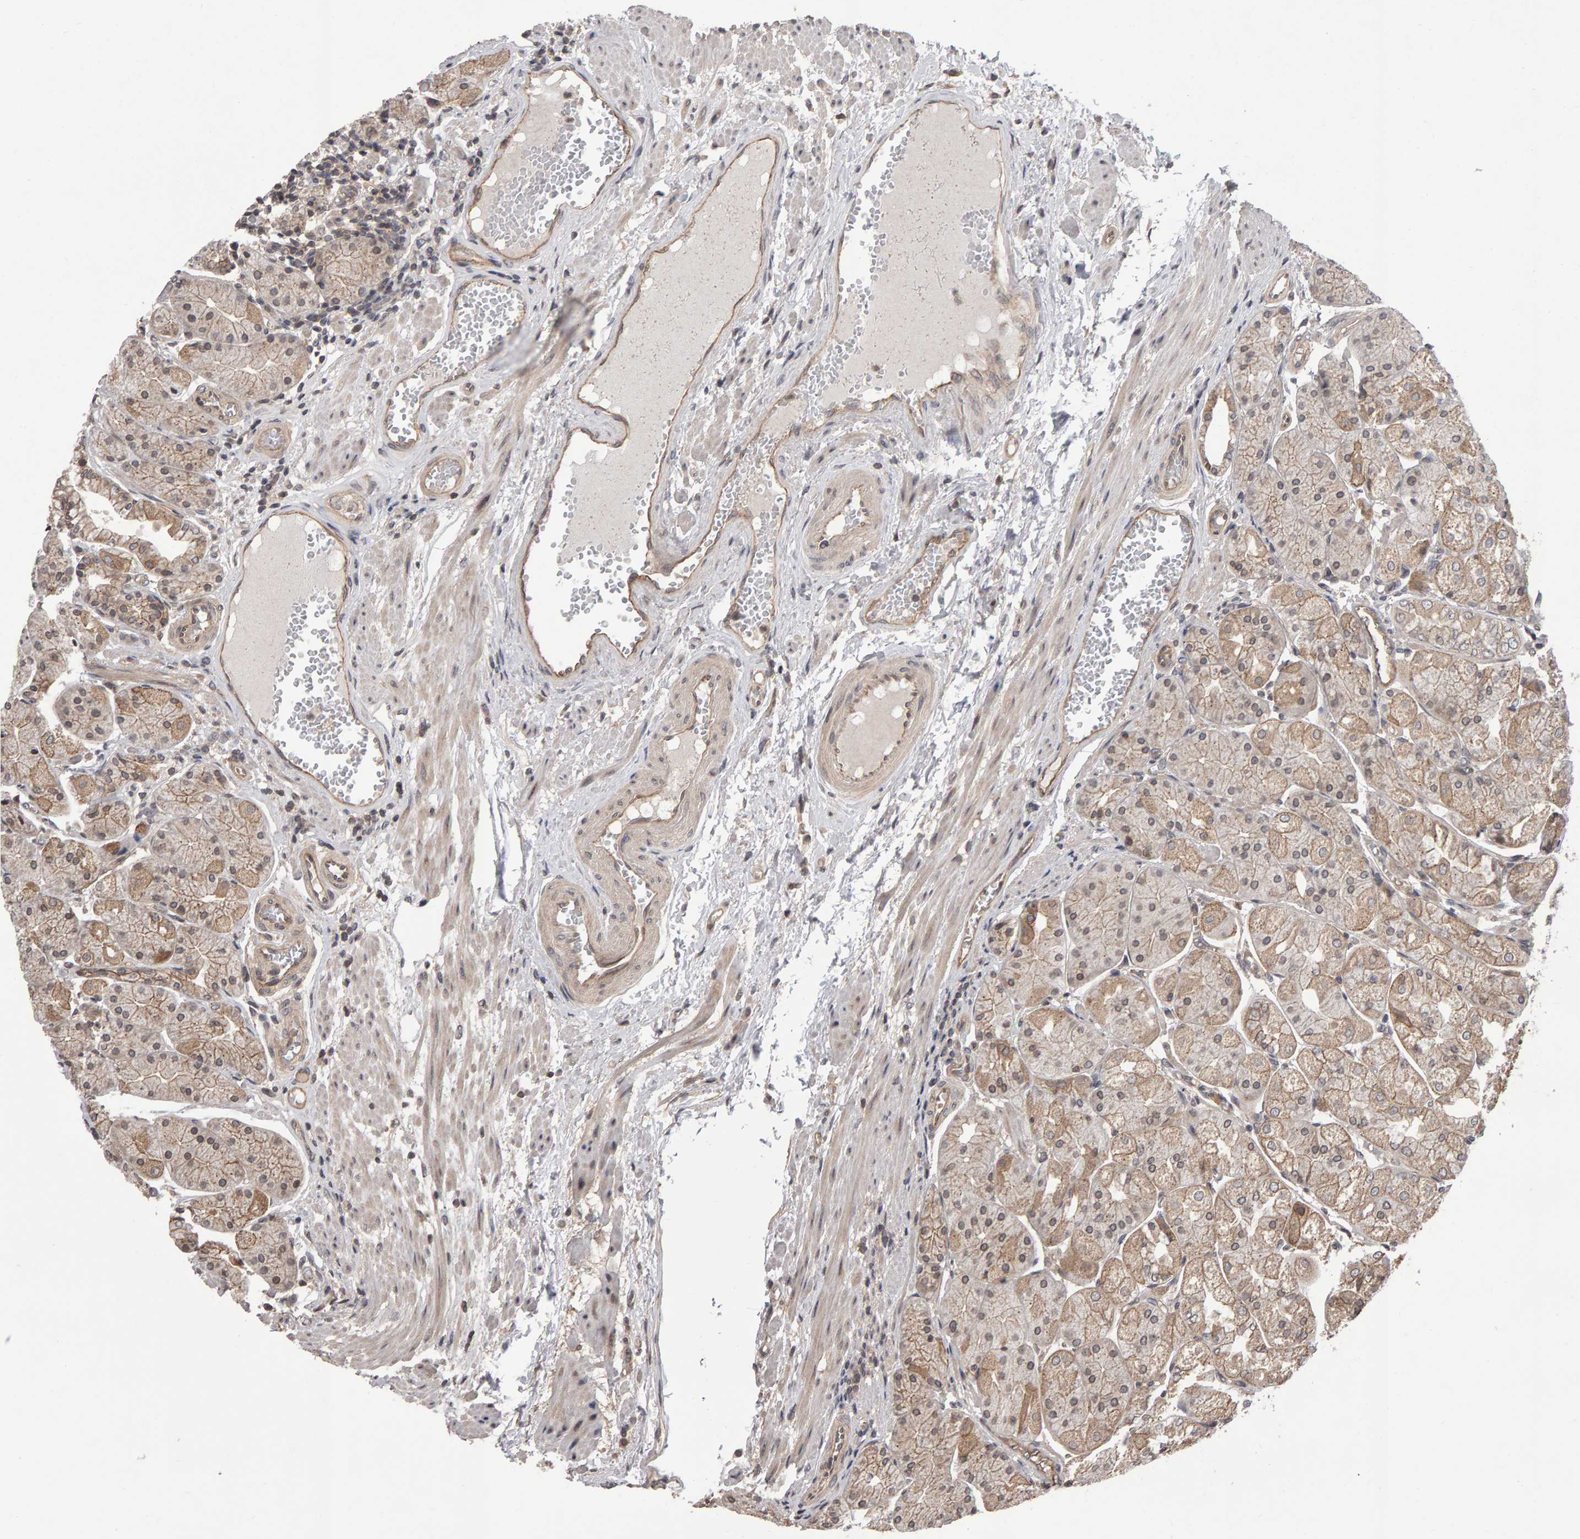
{"staining": {"intensity": "weak", "quantity": ">75%", "location": "cytoplasmic/membranous"}, "tissue": "stomach", "cell_type": "Glandular cells", "image_type": "normal", "snomed": [{"axis": "morphology", "description": "Normal tissue, NOS"}, {"axis": "topography", "description": "Stomach, upper"}], "caption": "Benign stomach demonstrates weak cytoplasmic/membranous expression in about >75% of glandular cells, visualized by immunohistochemistry.", "gene": "SCRIB", "patient": {"sex": "male", "age": 72}}